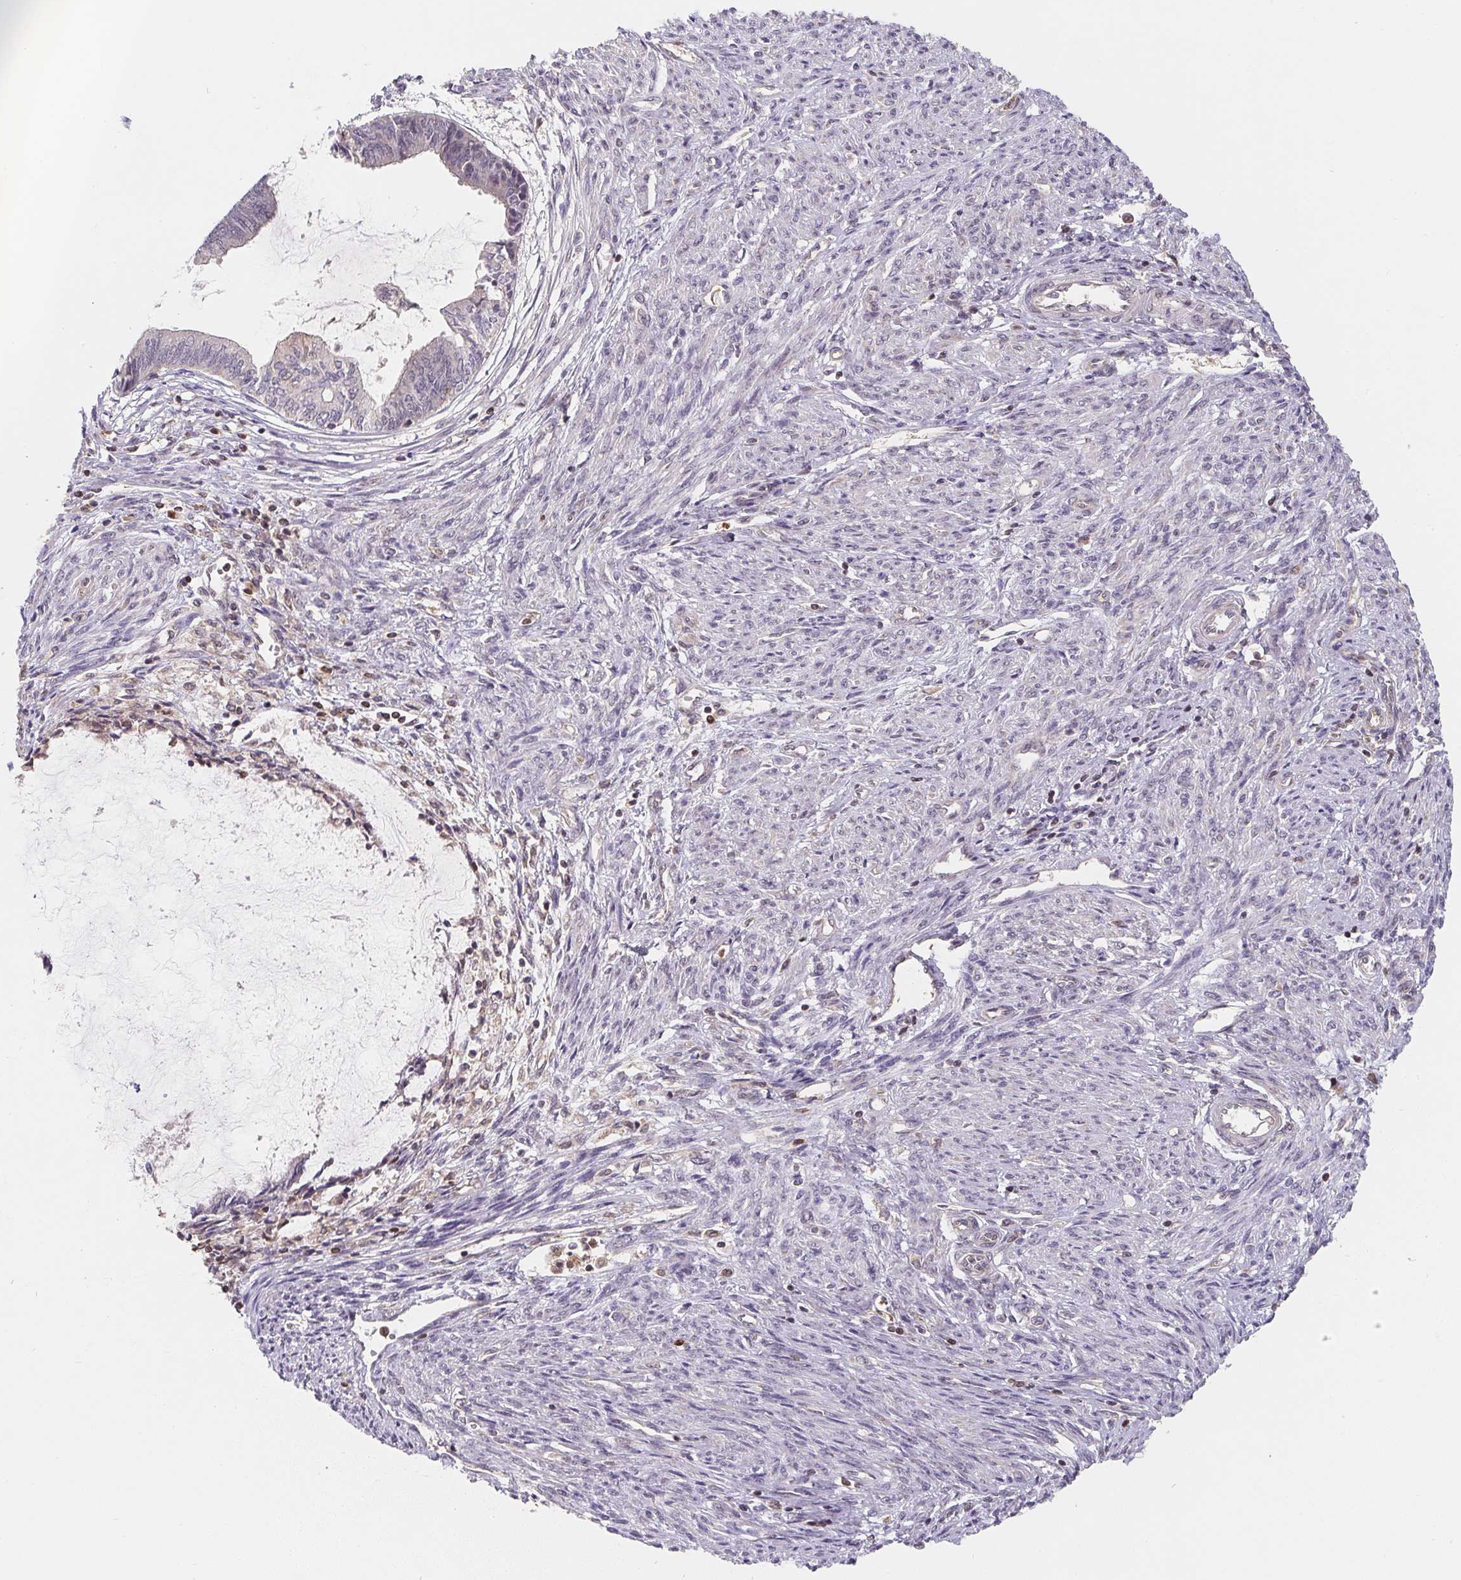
{"staining": {"intensity": "negative", "quantity": "none", "location": "none"}, "tissue": "endometrial cancer", "cell_type": "Tumor cells", "image_type": "cancer", "snomed": [{"axis": "morphology", "description": "Adenocarcinoma, NOS"}, {"axis": "topography", "description": "Endometrium"}], "caption": "Tumor cells are negative for brown protein staining in endometrial cancer (adenocarcinoma).", "gene": "ANKRD13A", "patient": {"sex": "female", "age": 86}}